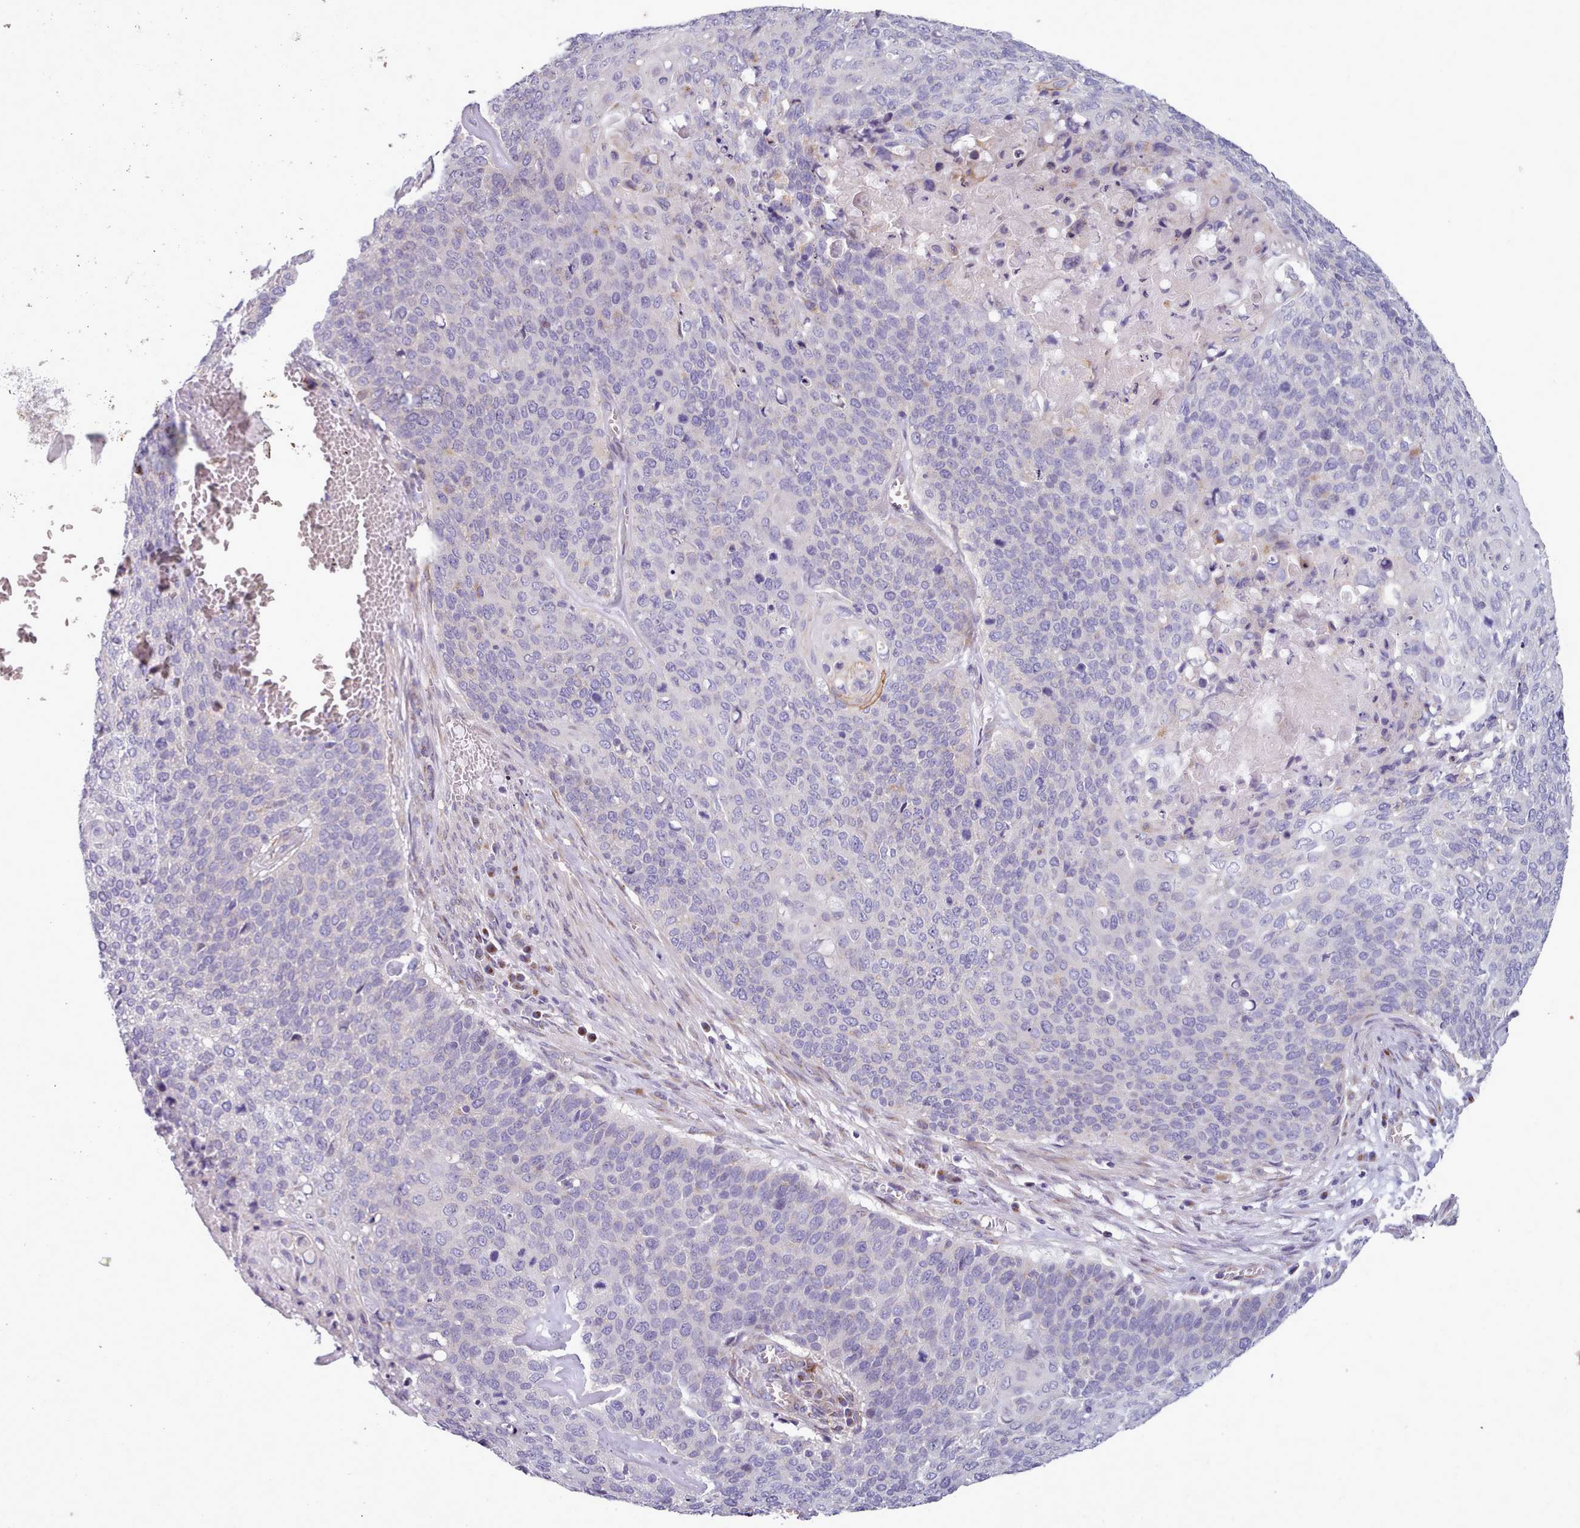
{"staining": {"intensity": "negative", "quantity": "none", "location": "none"}, "tissue": "cervical cancer", "cell_type": "Tumor cells", "image_type": "cancer", "snomed": [{"axis": "morphology", "description": "Squamous cell carcinoma, NOS"}, {"axis": "topography", "description": "Cervix"}], "caption": "Human squamous cell carcinoma (cervical) stained for a protein using IHC reveals no staining in tumor cells.", "gene": "MYRFL", "patient": {"sex": "female", "age": 39}}